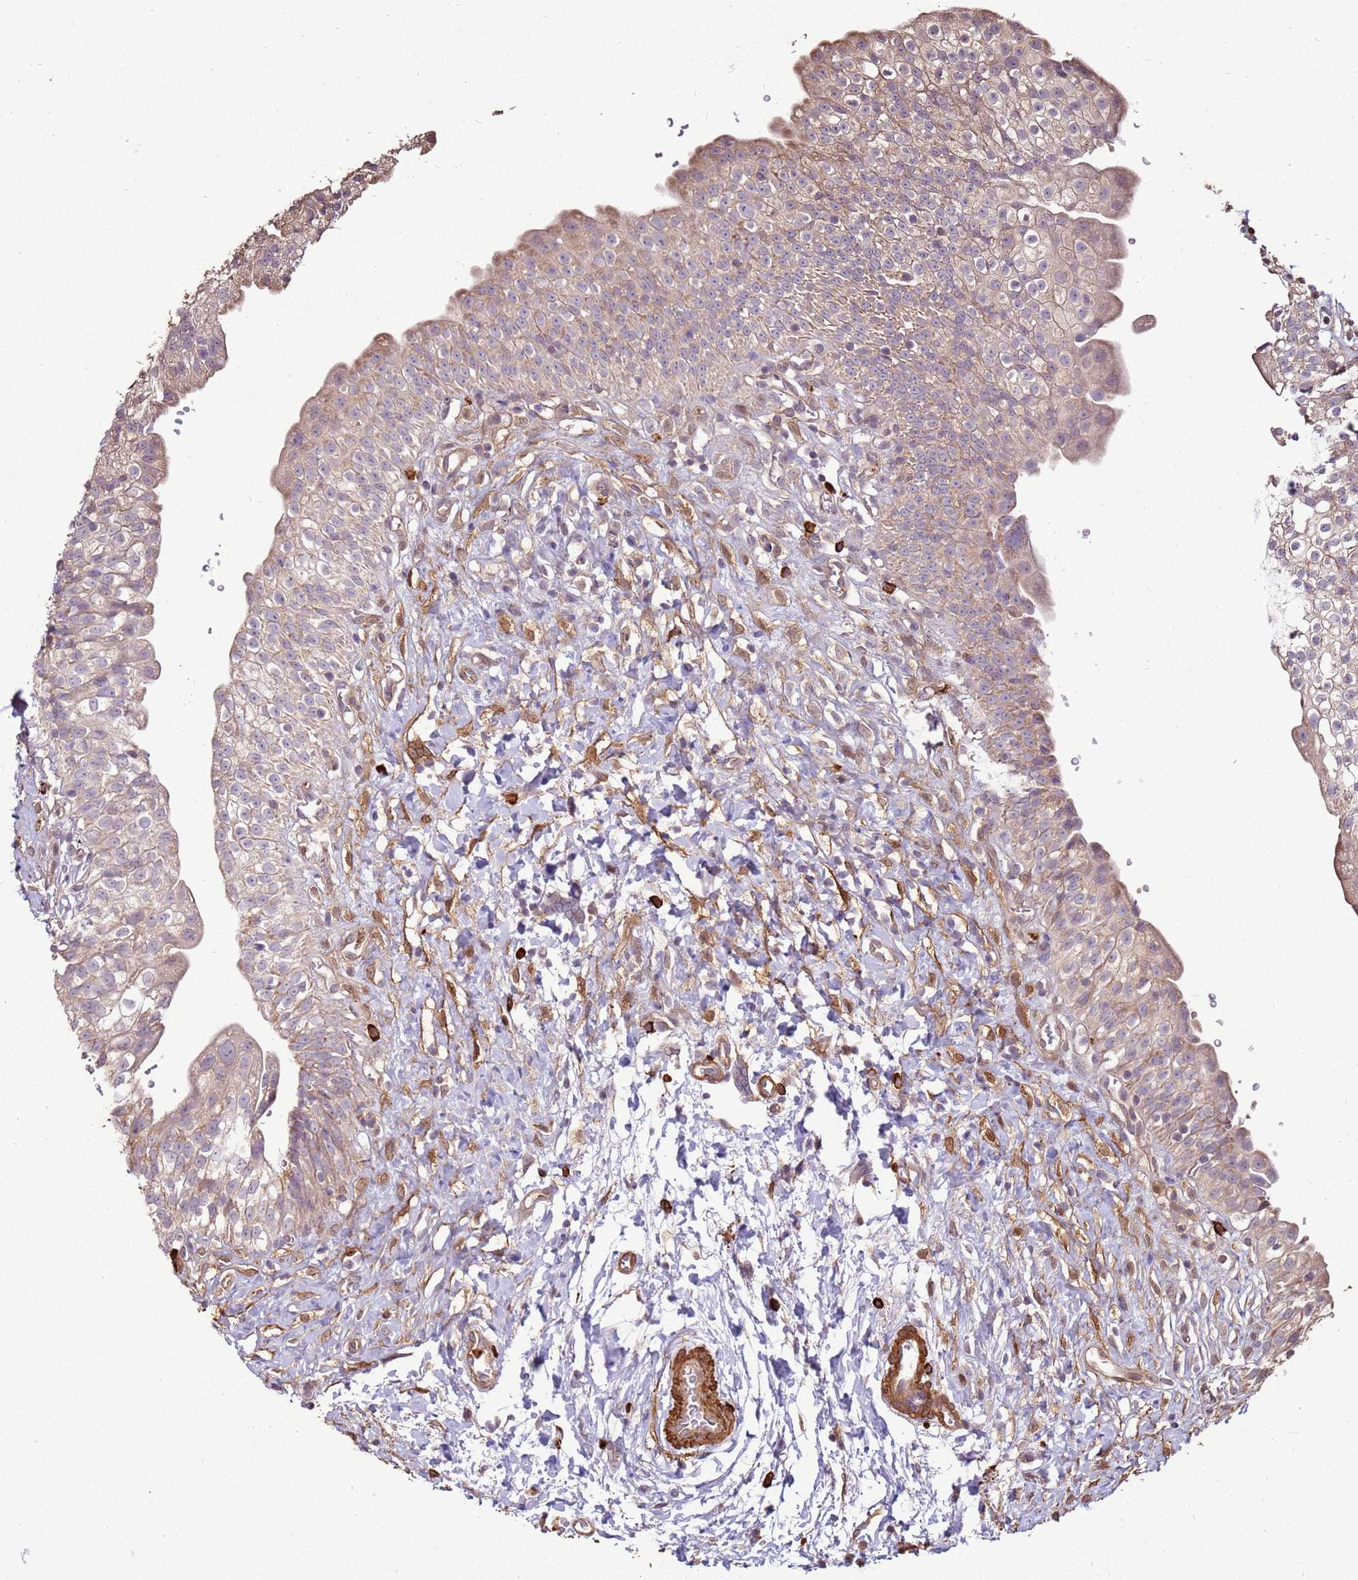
{"staining": {"intensity": "moderate", "quantity": ">75%", "location": "cytoplasmic/membranous"}, "tissue": "urinary bladder", "cell_type": "Urothelial cells", "image_type": "normal", "snomed": [{"axis": "morphology", "description": "Normal tissue, NOS"}, {"axis": "topography", "description": "Urinary bladder"}], "caption": "Moderate cytoplasmic/membranous positivity for a protein is identified in about >75% of urothelial cells of unremarkable urinary bladder using immunohistochemistry (IHC).", "gene": "DDX59", "patient": {"sex": "male", "age": 51}}